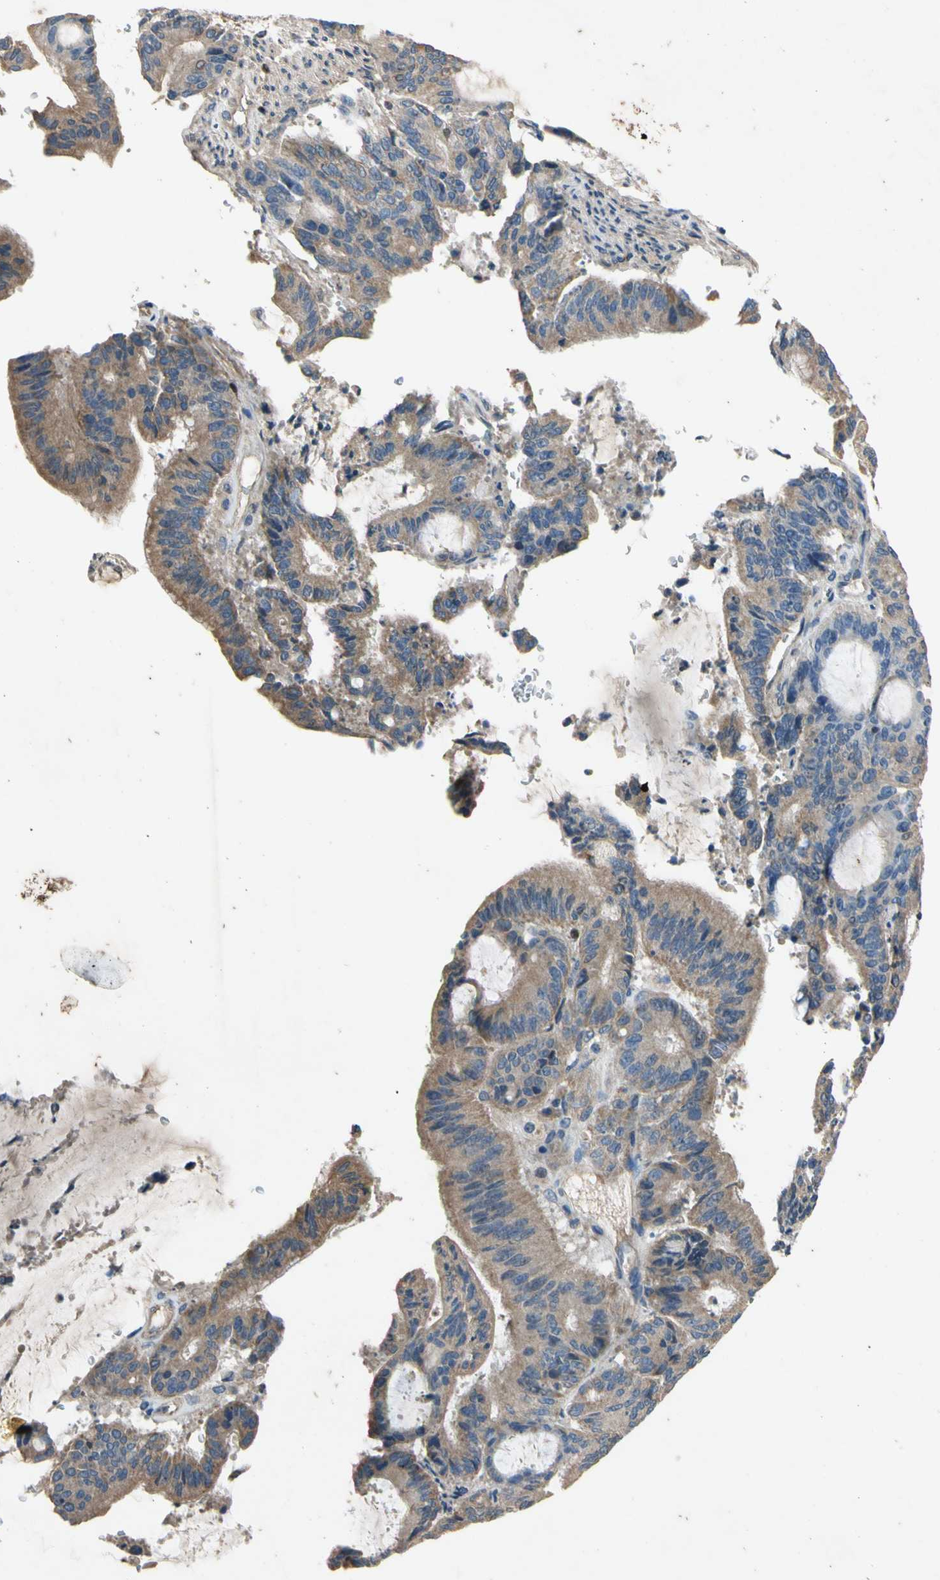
{"staining": {"intensity": "moderate", "quantity": ">75%", "location": "cytoplasmic/membranous"}, "tissue": "liver cancer", "cell_type": "Tumor cells", "image_type": "cancer", "snomed": [{"axis": "morphology", "description": "Cholangiocarcinoma"}, {"axis": "topography", "description": "Liver"}], "caption": "A micrograph of human liver cancer stained for a protein exhibits moderate cytoplasmic/membranous brown staining in tumor cells.", "gene": "TBX21", "patient": {"sex": "female", "age": 73}}